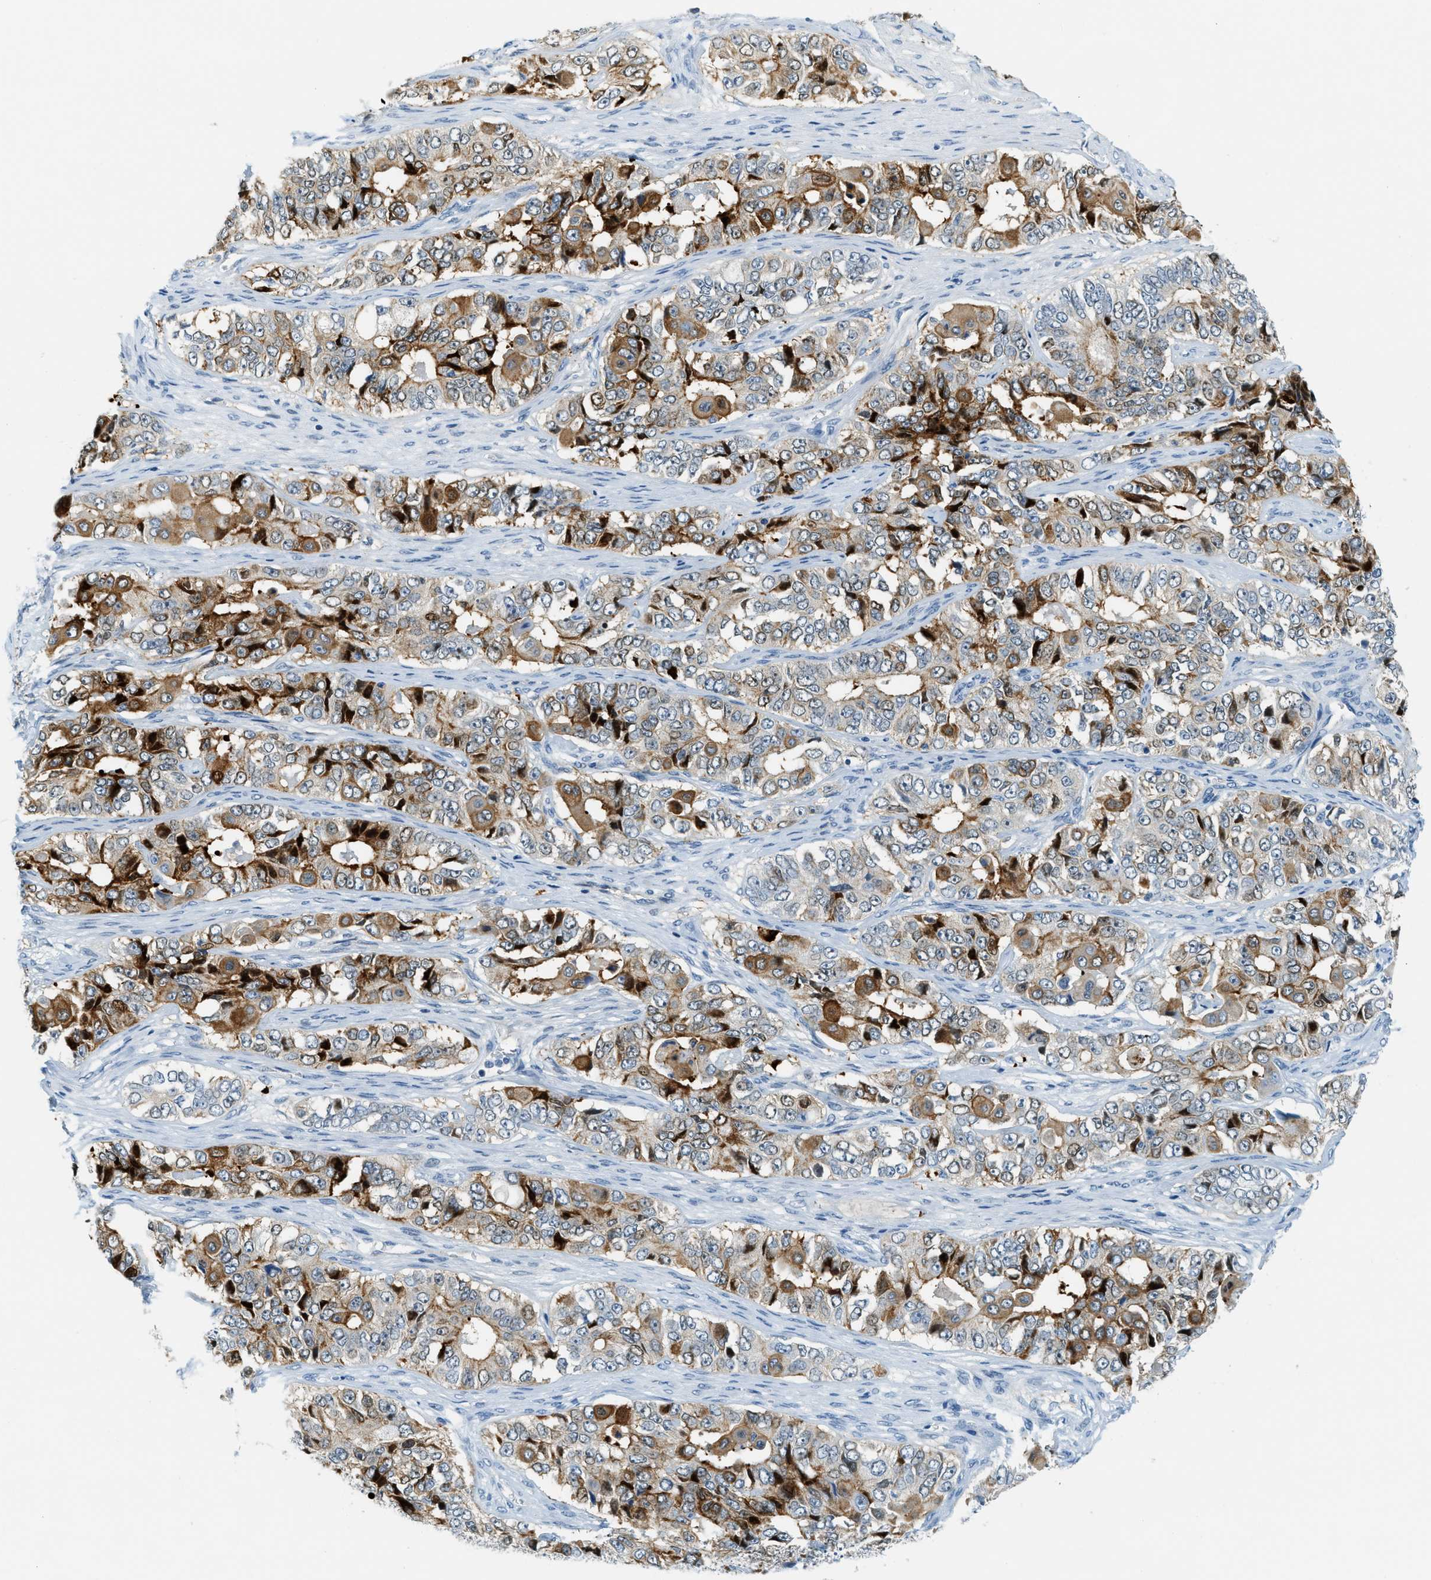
{"staining": {"intensity": "moderate", "quantity": "25%-75%", "location": "cytoplasmic/membranous"}, "tissue": "ovarian cancer", "cell_type": "Tumor cells", "image_type": "cancer", "snomed": [{"axis": "morphology", "description": "Carcinoma, endometroid"}, {"axis": "topography", "description": "Ovary"}], "caption": "Moderate cytoplasmic/membranous protein staining is present in about 25%-75% of tumor cells in ovarian cancer. (DAB = brown stain, brightfield microscopy at high magnification).", "gene": "CYP4X1", "patient": {"sex": "female", "age": 51}}